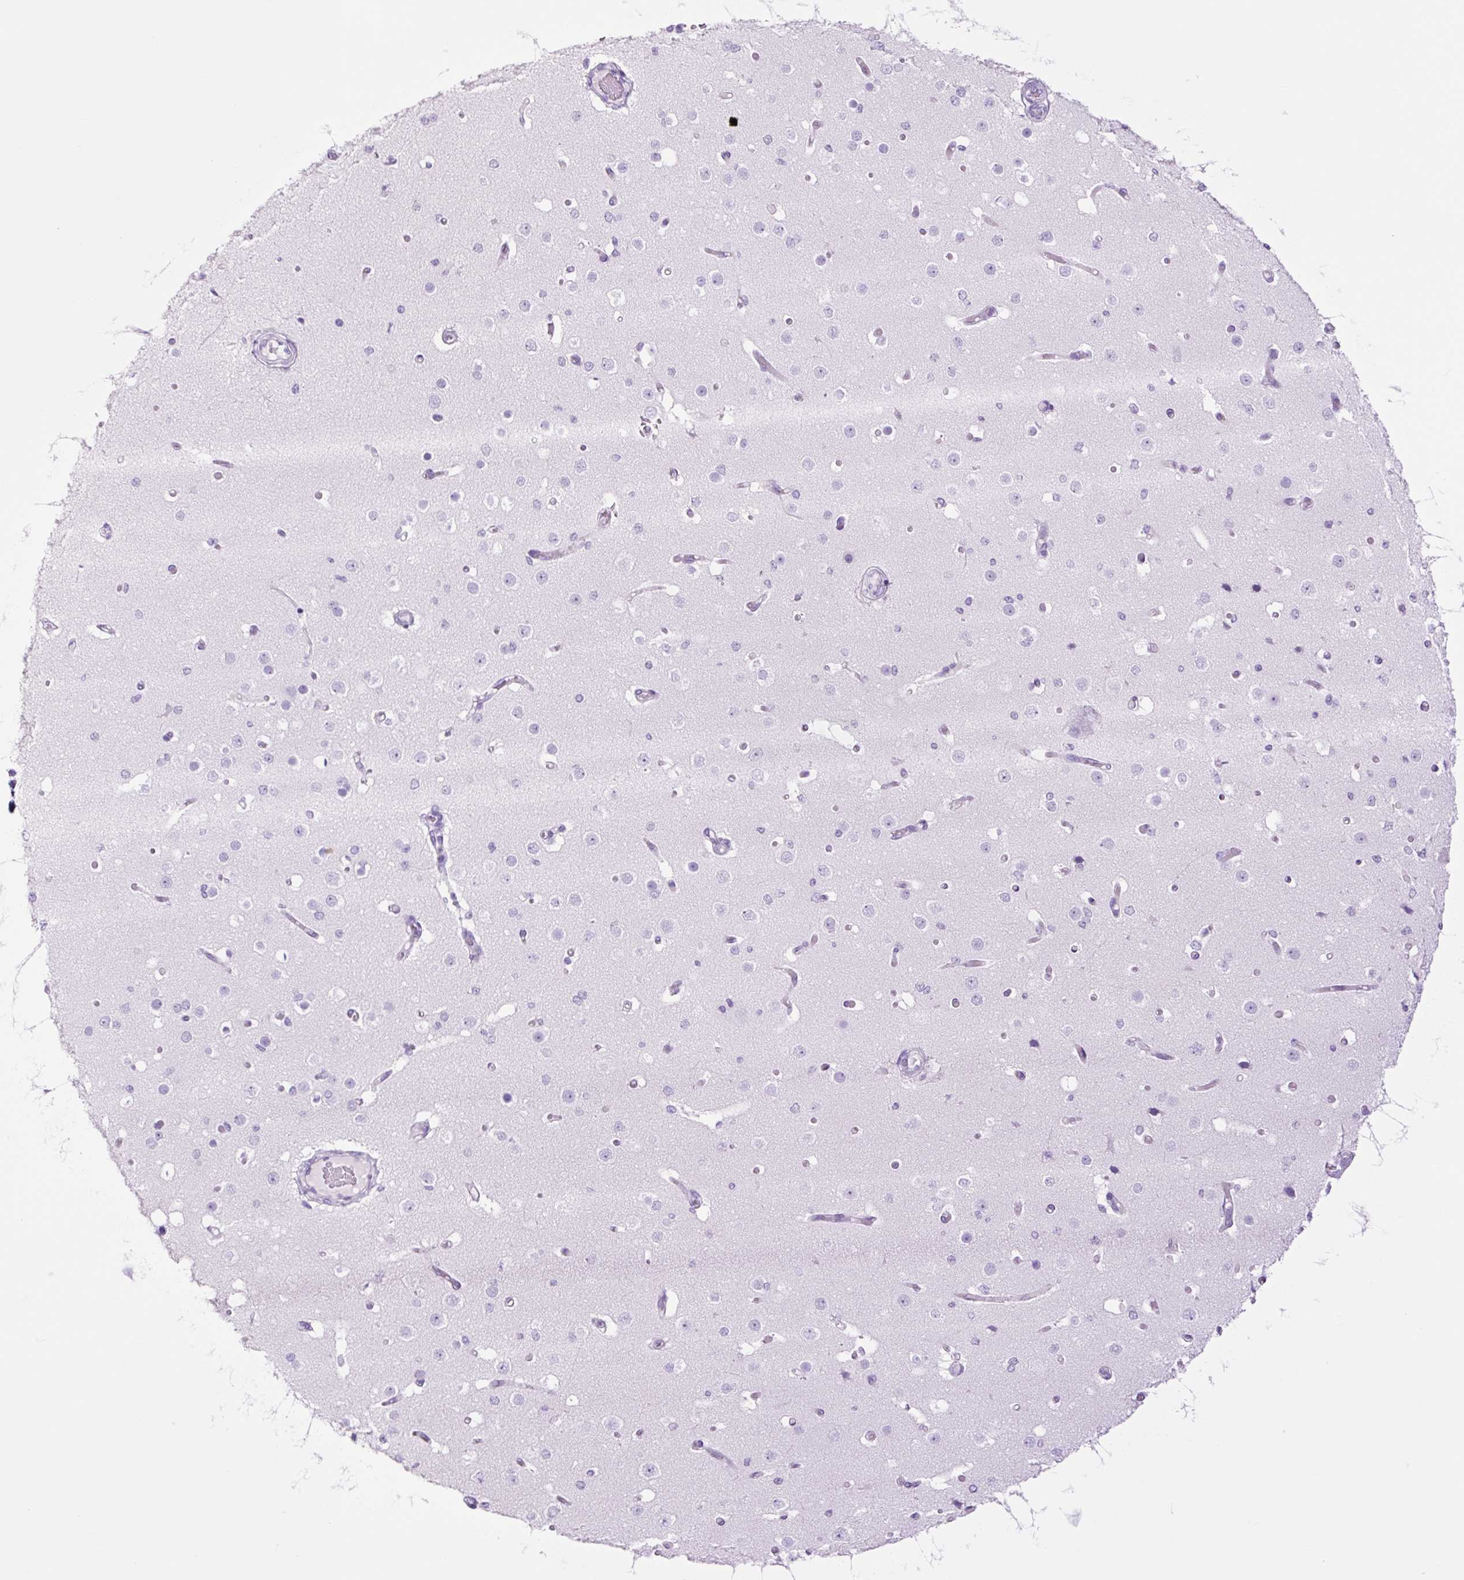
{"staining": {"intensity": "negative", "quantity": "none", "location": "none"}, "tissue": "cerebral cortex", "cell_type": "Endothelial cells", "image_type": "normal", "snomed": [{"axis": "morphology", "description": "Normal tissue, NOS"}, {"axis": "morphology", "description": "Inflammation, NOS"}, {"axis": "topography", "description": "Cerebral cortex"}], "caption": "Human cerebral cortex stained for a protein using IHC shows no staining in endothelial cells.", "gene": "TFF2", "patient": {"sex": "male", "age": 6}}